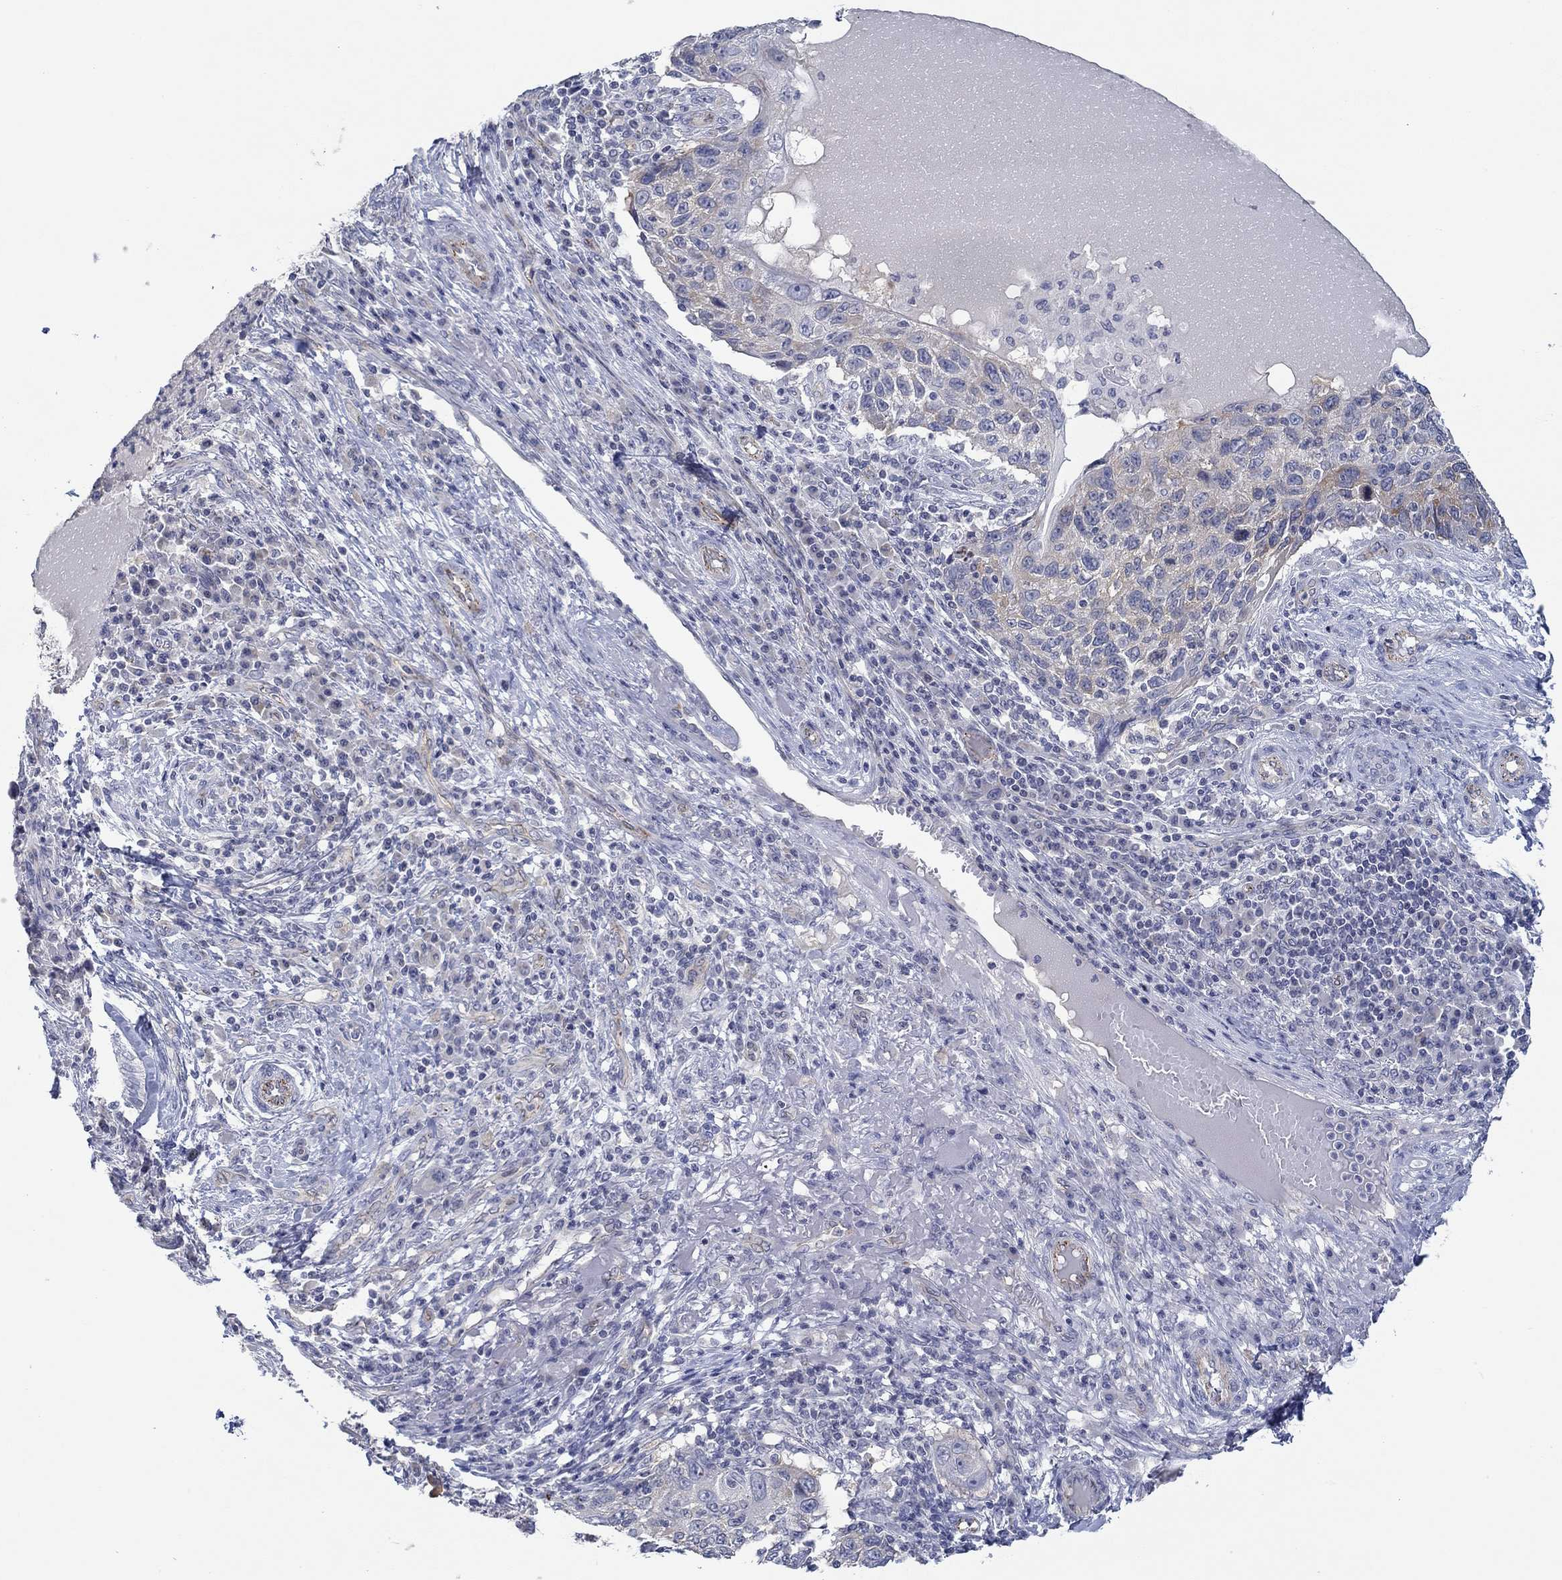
{"staining": {"intensity": "weak", "quantity": "<25%", "location": "cytoplasmic/membranous"}, "tissue": "skin cancer", "cell_type": "Tumor cells", "image_type": "cancer", "snomed": [{"axis": "morphology", "description": "Squamous cell carcinoma, NOS"}, {"axis": "topography", "description": "Skin"}], "caption": "Immunohistochemistry (IHC) of human skin cancer reveals no expression in tumor cells. Brightfield microscopy of IHC stained with DAB (3,3'-diaminobenzidine) (brown) and hematoxylin (blue), captured at high magnification.", "gene": "GJA5", "patient": {"sex": "male", "age": 92}}